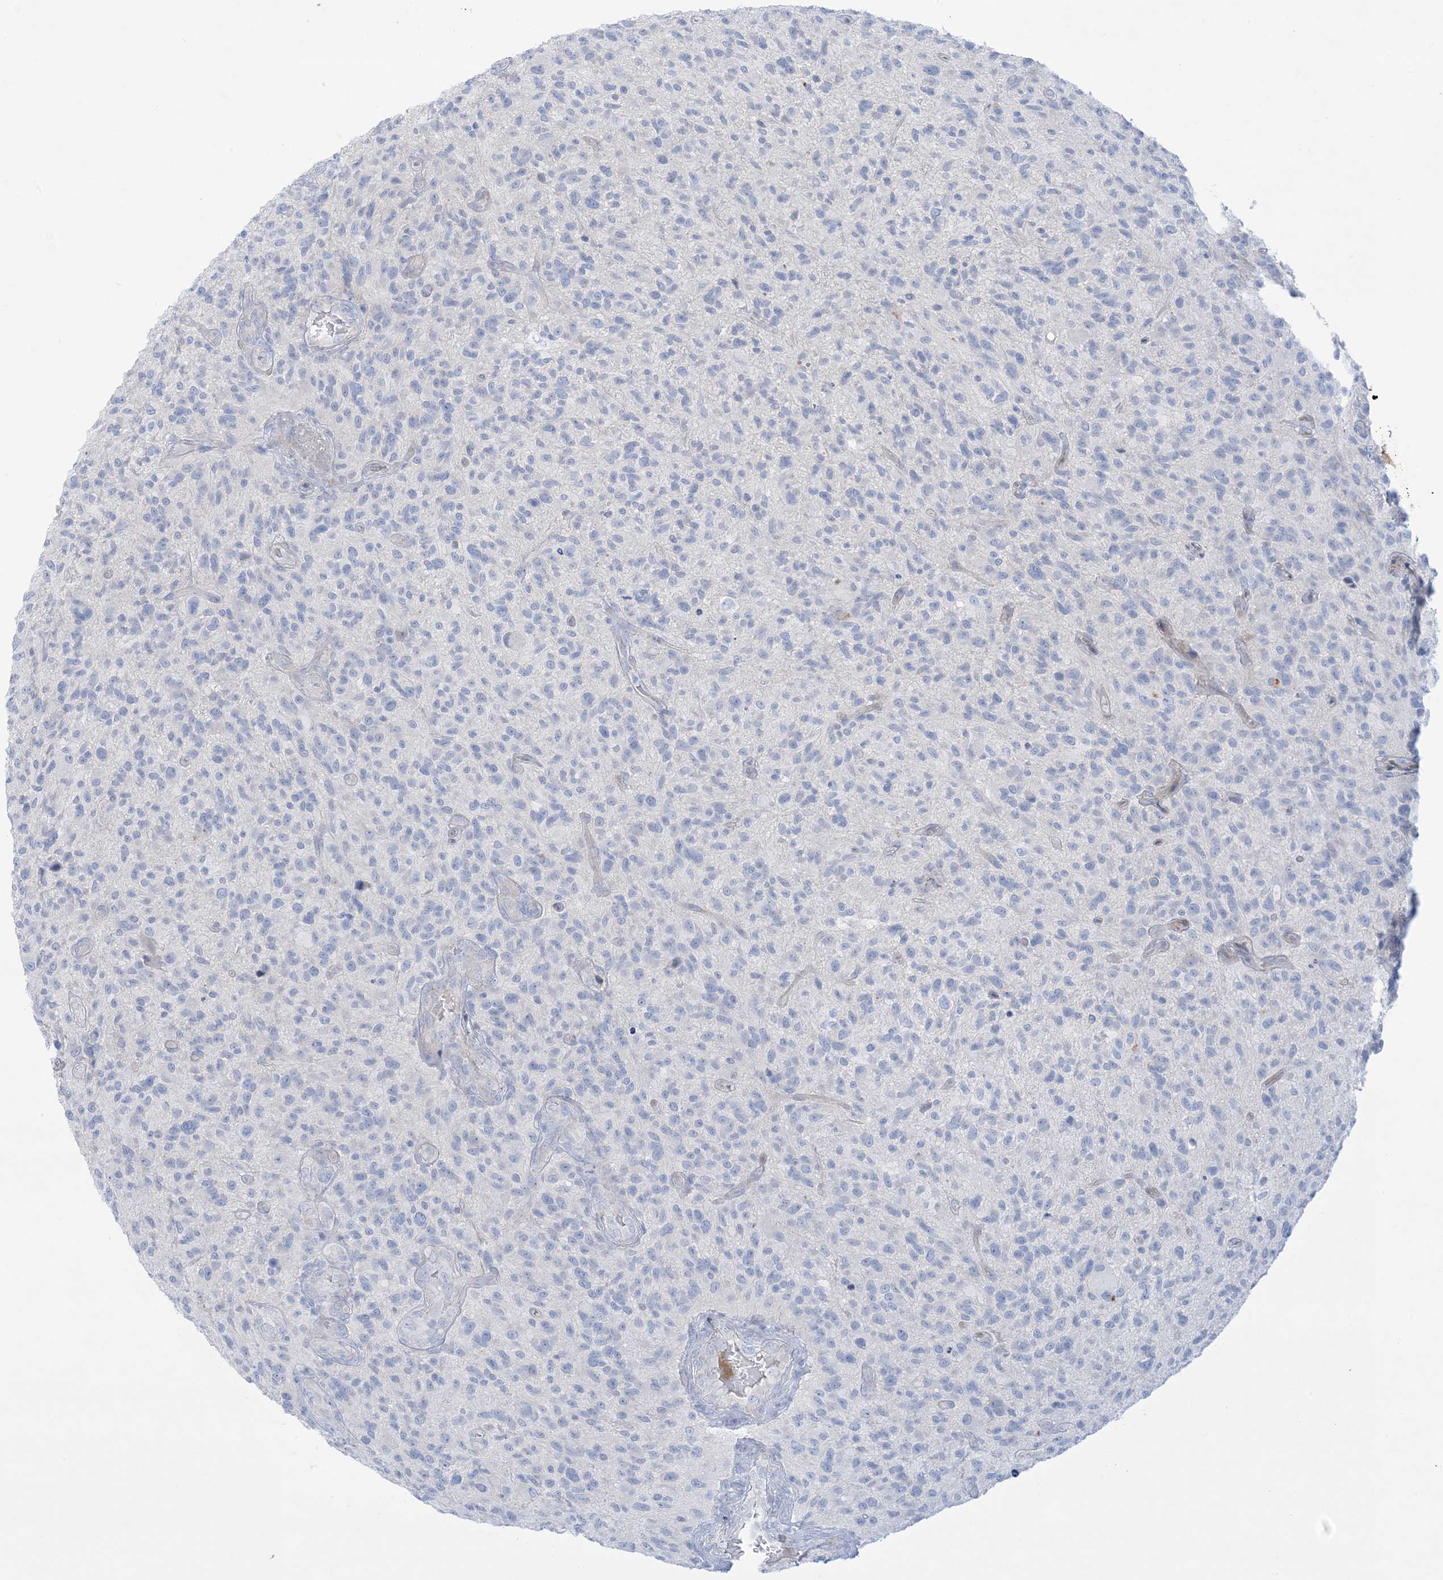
{"staining": {"intensity": "negative", "quantity": "none", "location": "none"}, "tissue": "glioma", "cell_type": "Tumor cells", "image_type": "cancer", "snomed": [{"axis": "morphology", "description": "Glioma, malignant, High grade"}, {"axis": "topography", "description": "Brain"}], "caption": "IHC photomicrograph of malignant glioma (high-grade) stained for a protein (brown), which displays no expression in tumor cells.", "gene": "ATP11C", "patient": {"sex": "male", "age": 47}}